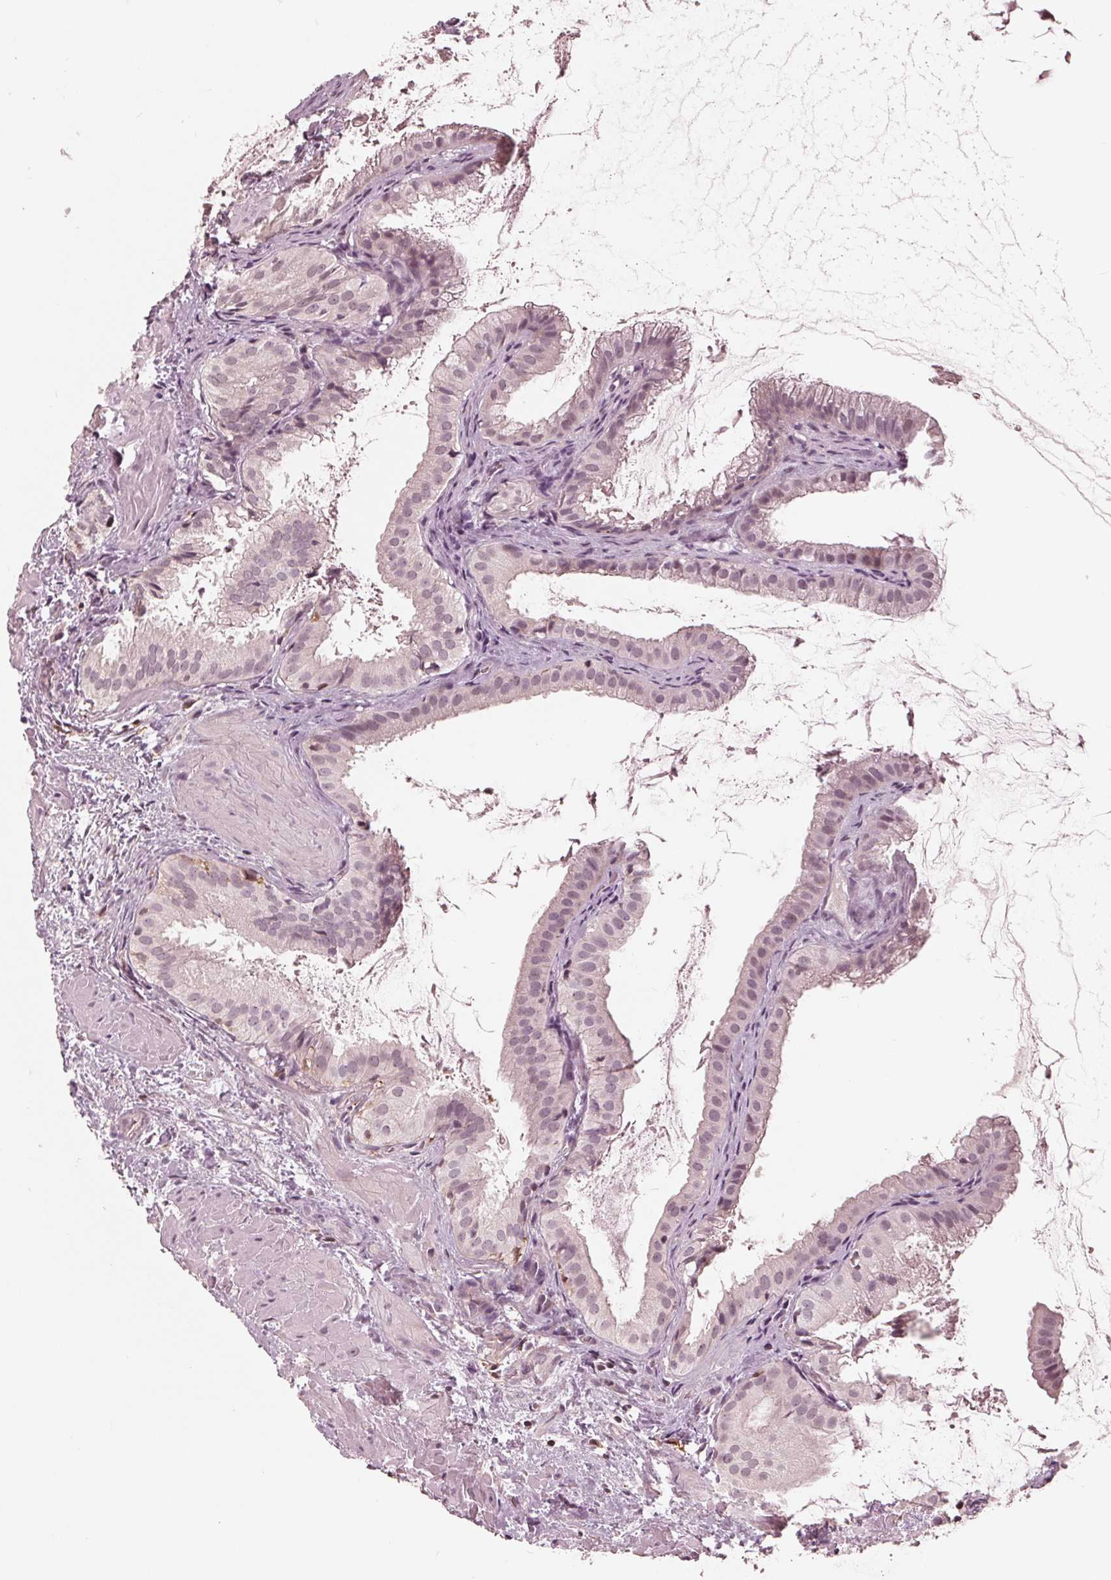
{"staining": {"intensity": "negative", "quantity": "none", "location": "none"}, "tissue": "gallbladder", "cell_type": "Glandular cells", "image_type": "normal", "snomed": [{"axis": "morphology", "description": "Normal tissue, NOS"}, {"axis": "topography", "description": "Gallbladder"}], "caption": "The image shows no staining of glandular cells in benign gallbladder.", "gene": "ING3", "patient": {"sex": "male", "age": 70}}